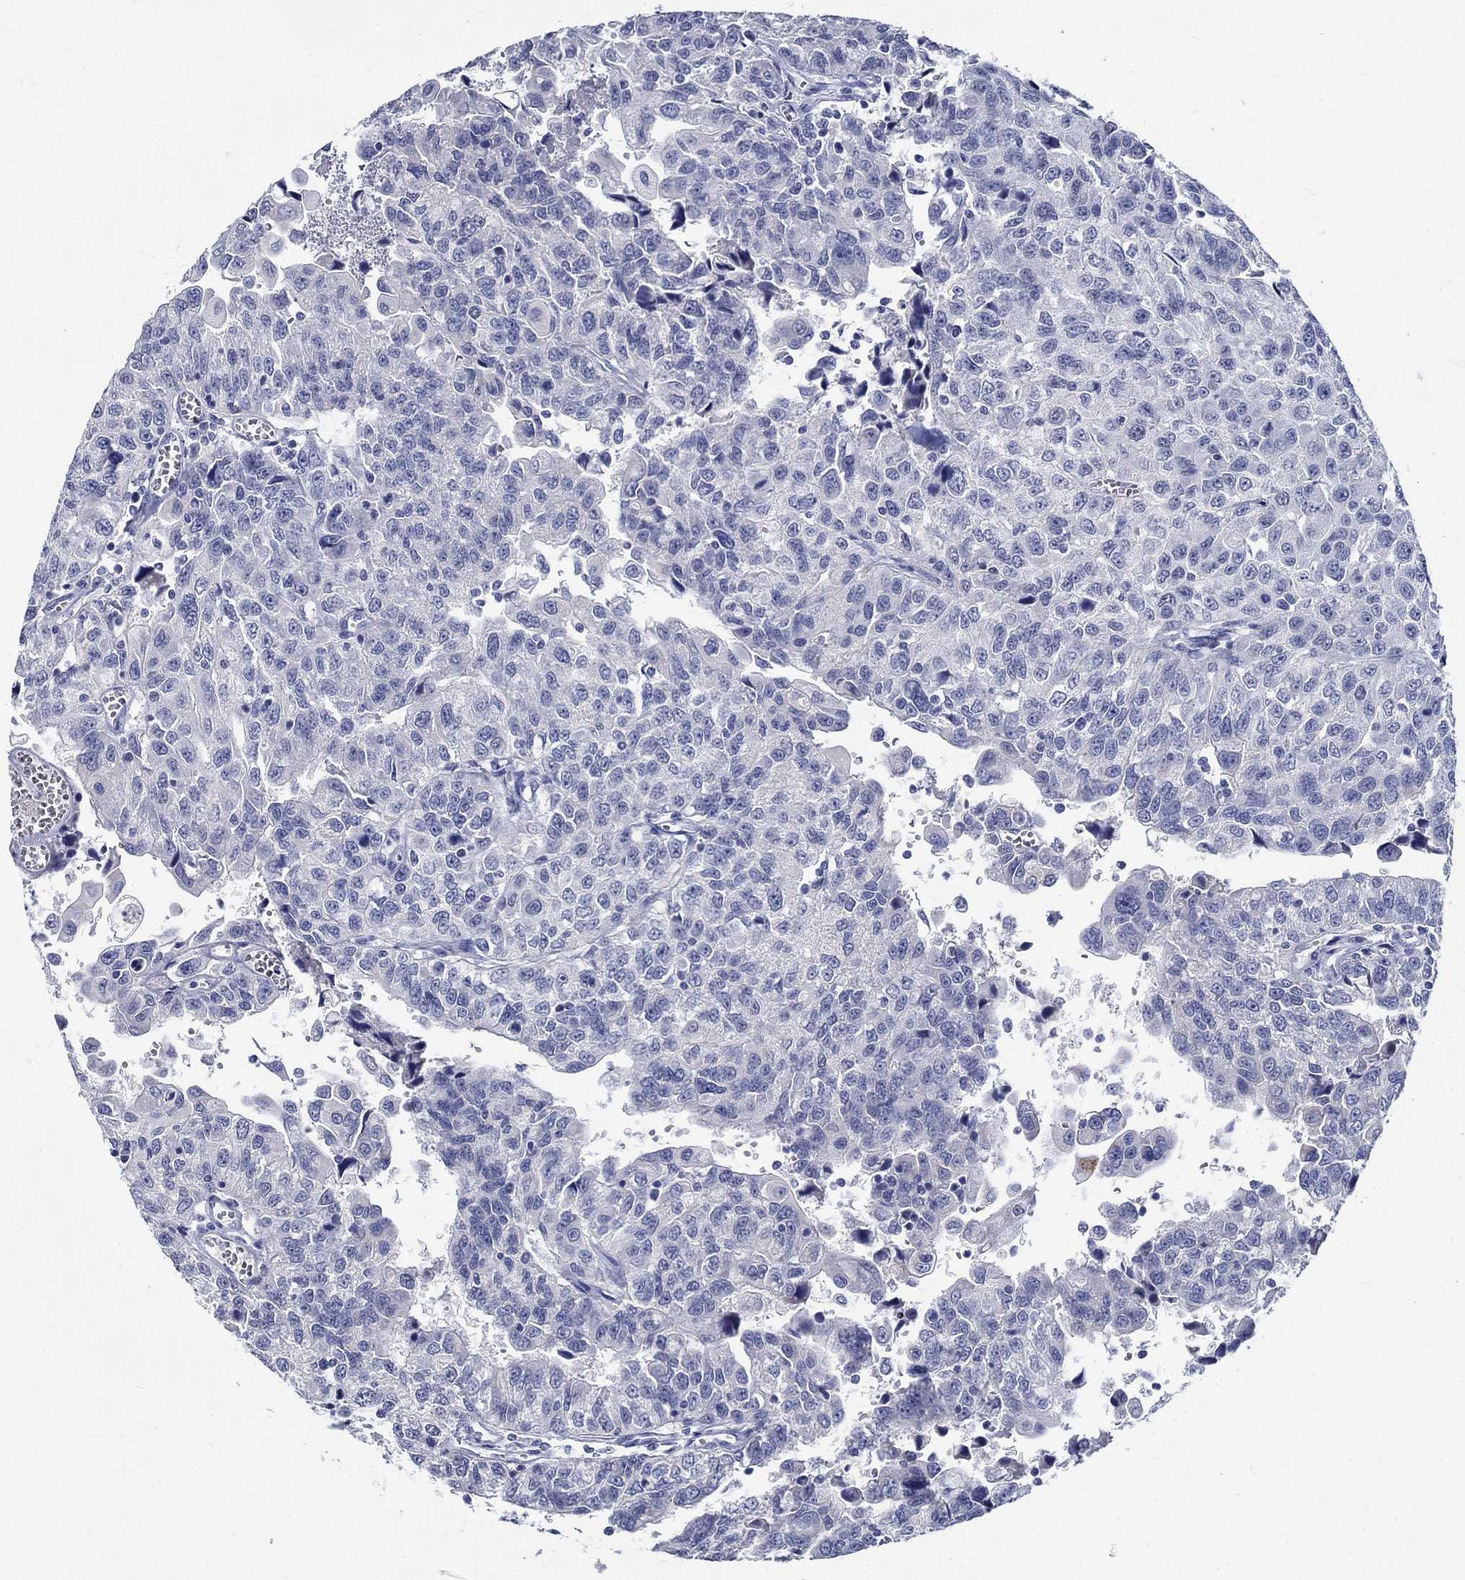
{"staining": {"intensity": "negative", "quantity": "none", "location": "none"}, "tissue": "urothelial cancer", "cell_type": "Tumor cells", "image_type": "cancer", "snomed": [{"axis": "morphology", "description": "Urothelial carcinoma, NOS"}, {"axis": "morphology", "description": "Urothelial carcinoma, High grade"}, {"axis": "topography", "description": "Urinary bladder"}], "caption": "There is no significant expression in tumor cells of urothelial cancer.", "gene": "CETN1", "patient": {"sex": "female", "age": 73}}